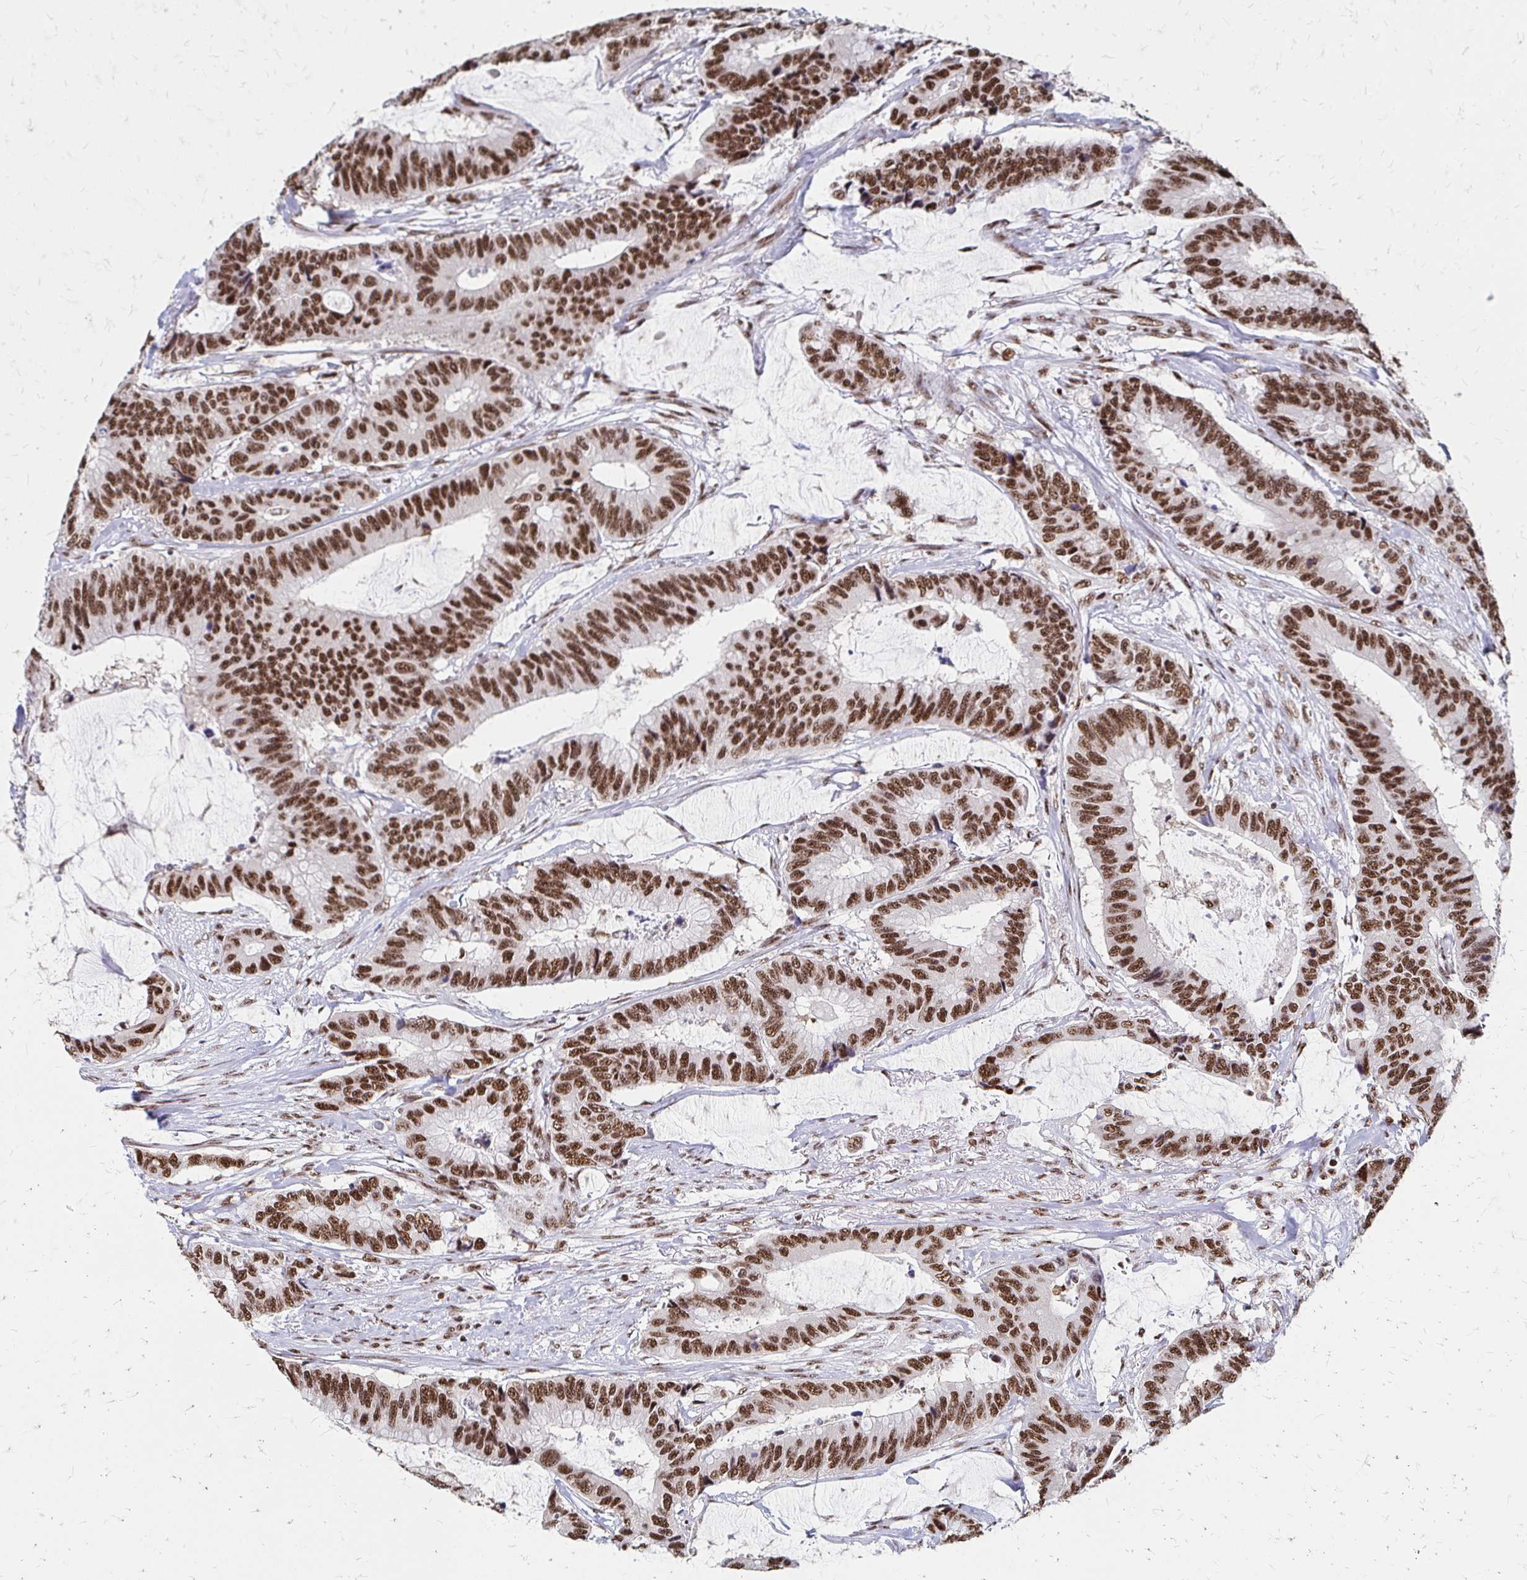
{"staining": {"intensity": "strong", "quantity": ">75%", "location": "nuclear"}, "tissue": "colorectal cancer", "cell_type": "Tumor cells", "image_type": "cancer", "snomed": [{"axis": "morphology", "description": "Adenocarcinoma, NOS"}, {"axis": "topography", "description": "Rectum"}], "caption": "Colorectal cancer (adenocarcinoma) tissue exhibits strong nuclear positivity in approximately >75% of tumor cells", "gene": "CNKSR3", "patient": {"sex": "female", "age": 59}}